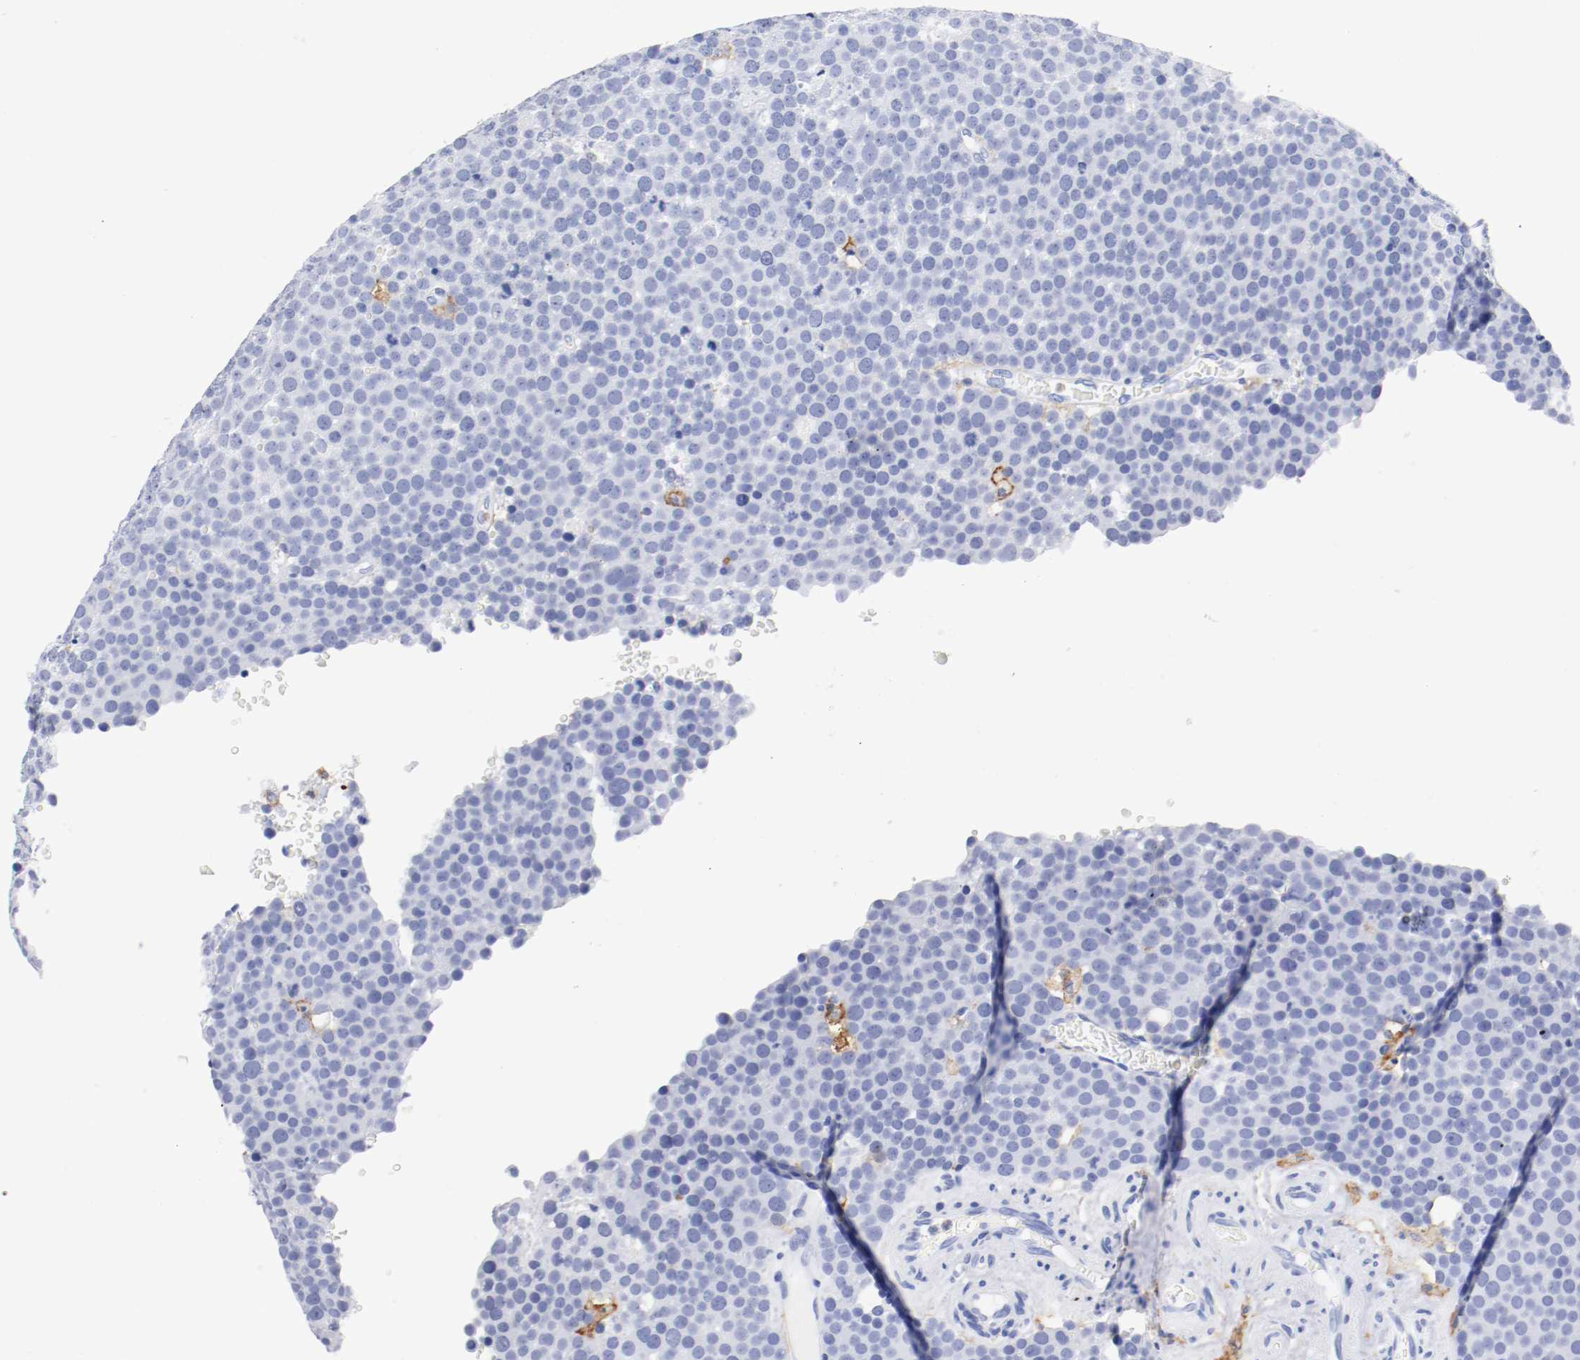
{"staining": {"intensity": "negative", "quantity": "none", "location": "none"}, "tissue": "testis cancer", "cell_type": "Tumor cells", "image_type": "cancer", "snomed": [{"axis": "morphology", "description": "Seminoma, NOS"}, {"axis": "topography", "description": "Testis"}], "caption": "DAB immunohistochemical staining of human seminoma (testis) displays no significant staining in tumor cells. (DAB immunohistochemistry, high magnification).", "gene": "ITGAX", "patient": {"sex": "male", "age": 71}}